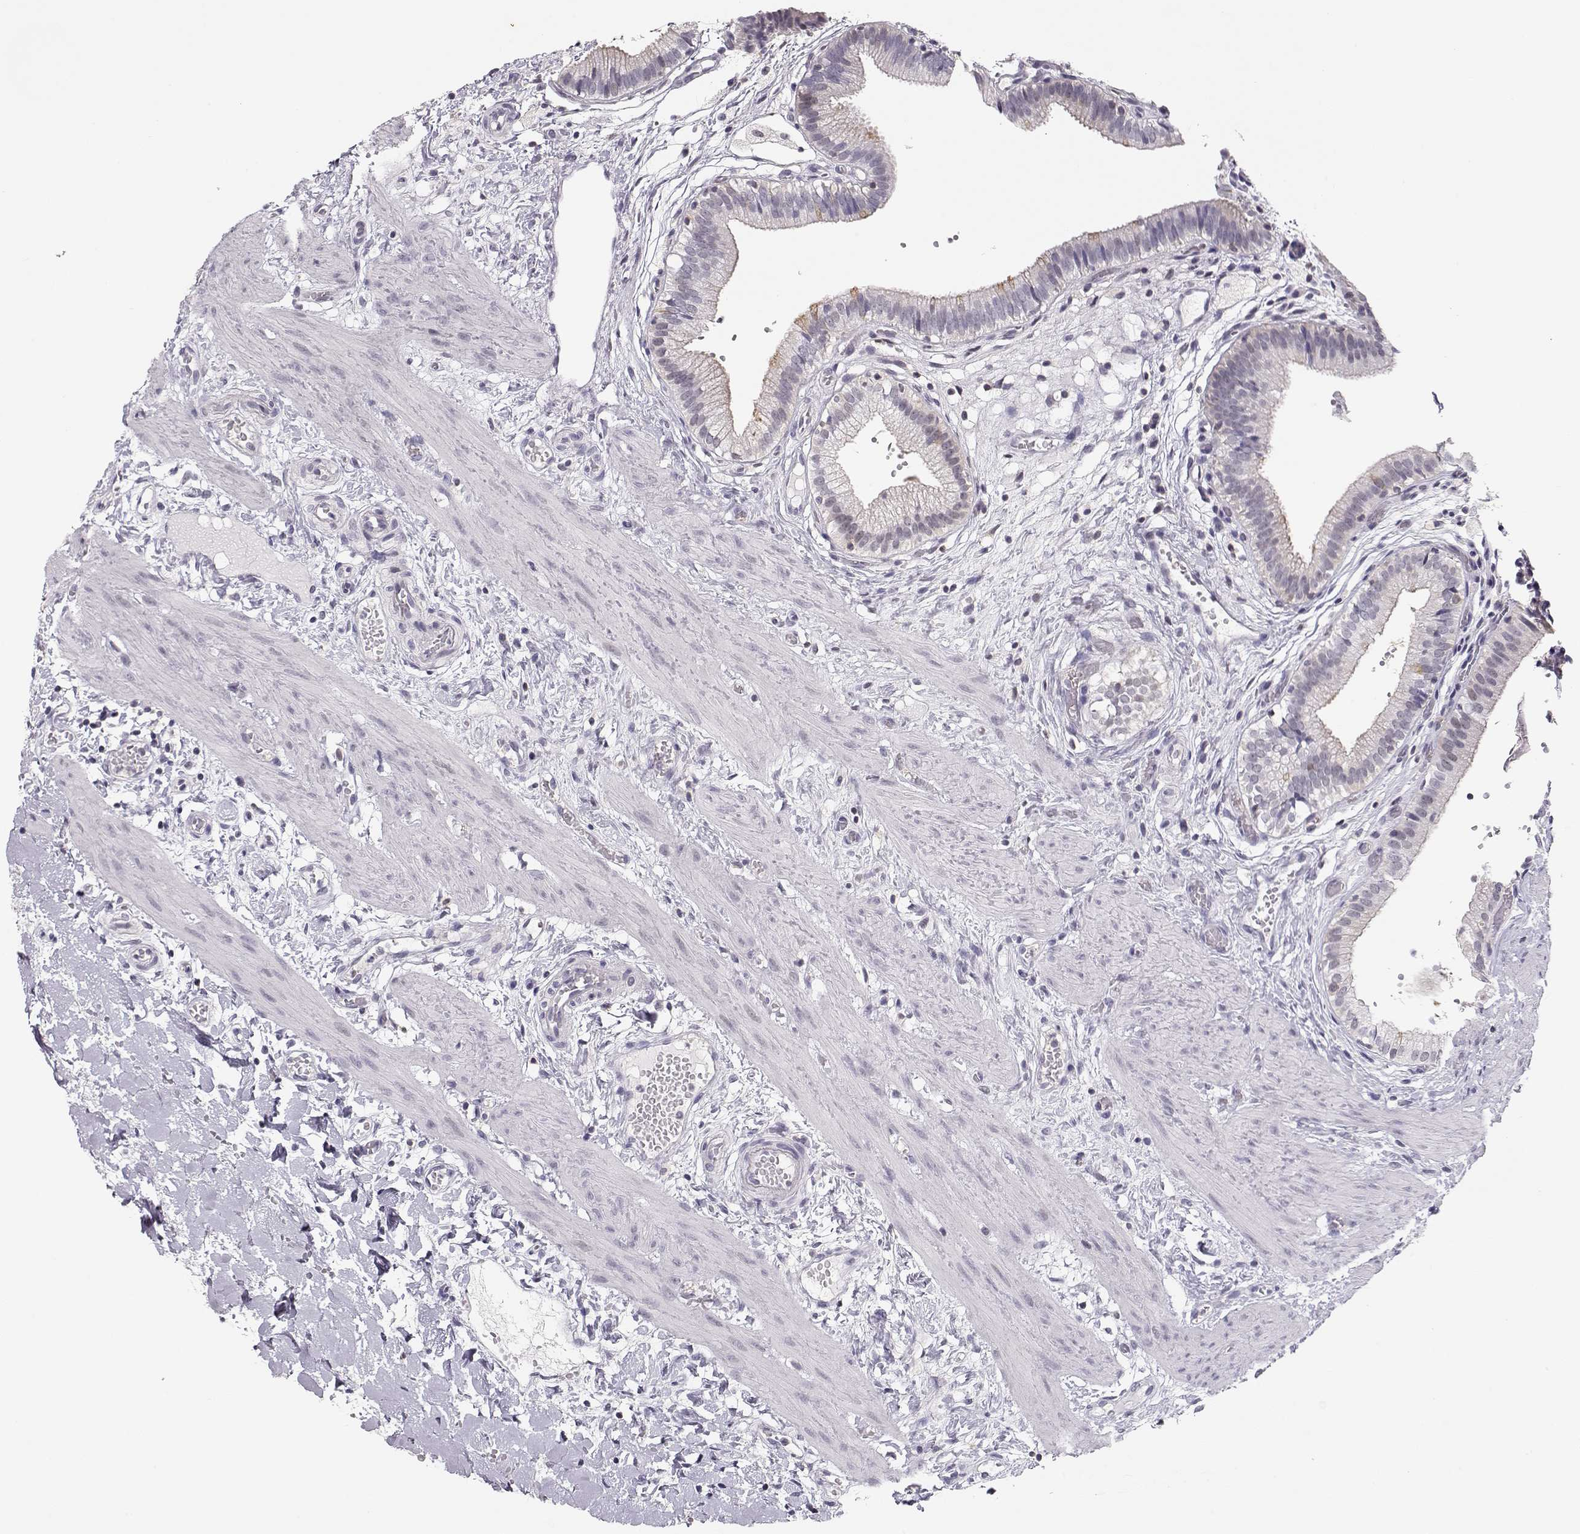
{"staining": {"intensity": "weak", "quantity": "<25%", "location": "cytoplasmic/membranous,nuclear"}, "tissue": "gallbladder", "cell_type": "Glandular cells", "image_type": "normal", "snomed": [{"axis": "morphology", "description": "Normal tissue, NOS"}, {"axis": "topography", "description": "Gallbladder"}], "caption": "An immunohistochemistry (IHC) histopathology image of normal gallbladder is shown. There is no staining in glandular cells of gallbladder.", "gene": "TEPP", "patient": {"sex": "female", "age": 24}}